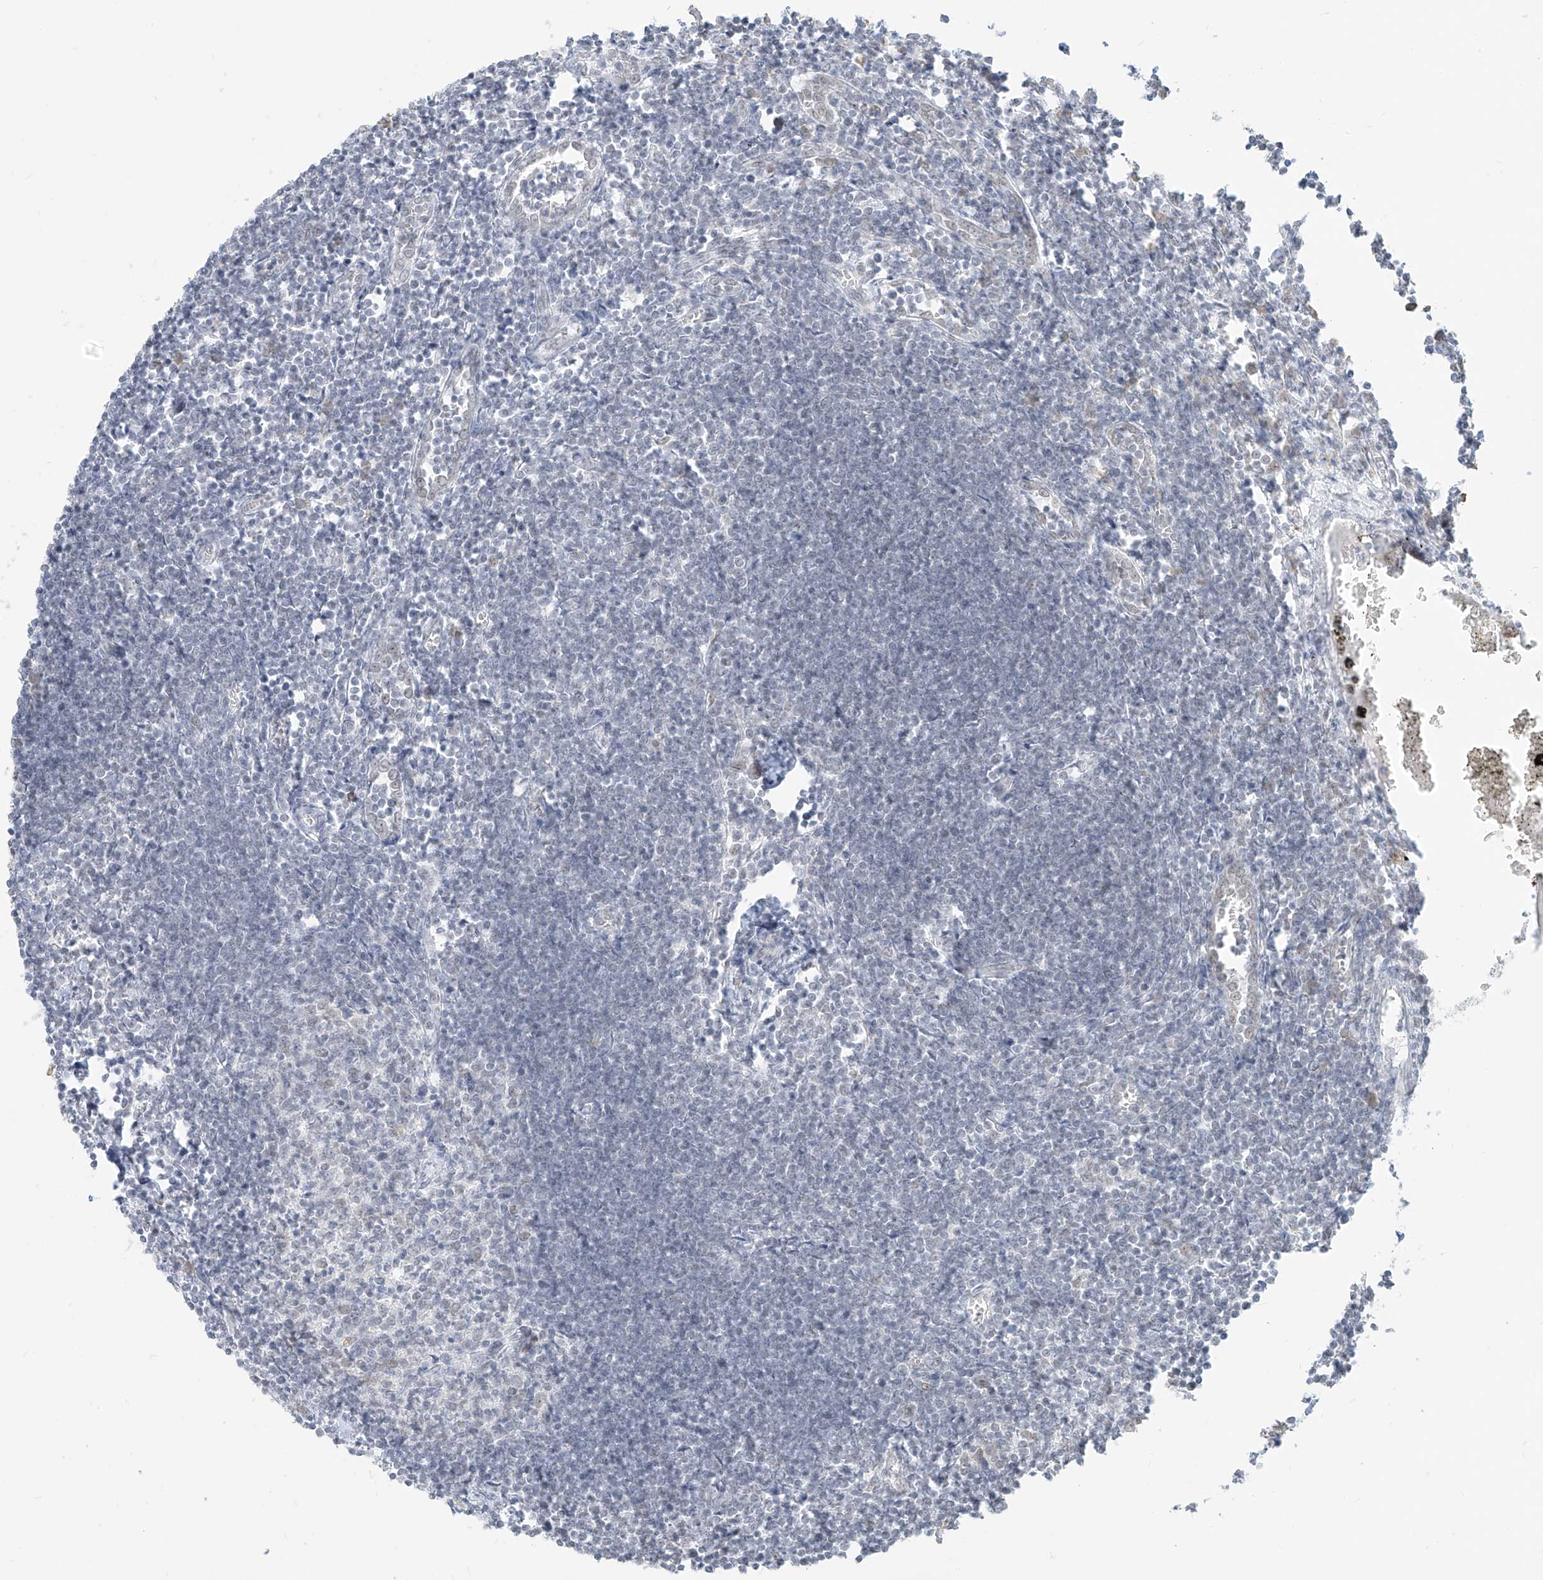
{"staining": {"intensity": "weak", "quantity": ">75%", "location": "nuclear"}, "tissue": "lymph node", "cell_type": "Germinal center cells", "image_type": "normal", "snomed": [{"axis": "morphology", "description": "Normal tissue, NOS"}, {"axis": "morphology", "description": "Malignant melanoma, Metastatic site"}, {"axis": "topography", "description": "Lymph node"}], "caption": "Unremarkable lymph node shows weak nuclear staining in about >75% of germinal center cells The protein of interest is stained brown, and the nuclei are stained in blue (DAB IHC with brightfield microscopy, high magnification)..", "gene": "SUPT5H", "patient": {"sex": "male", "age": 41}}